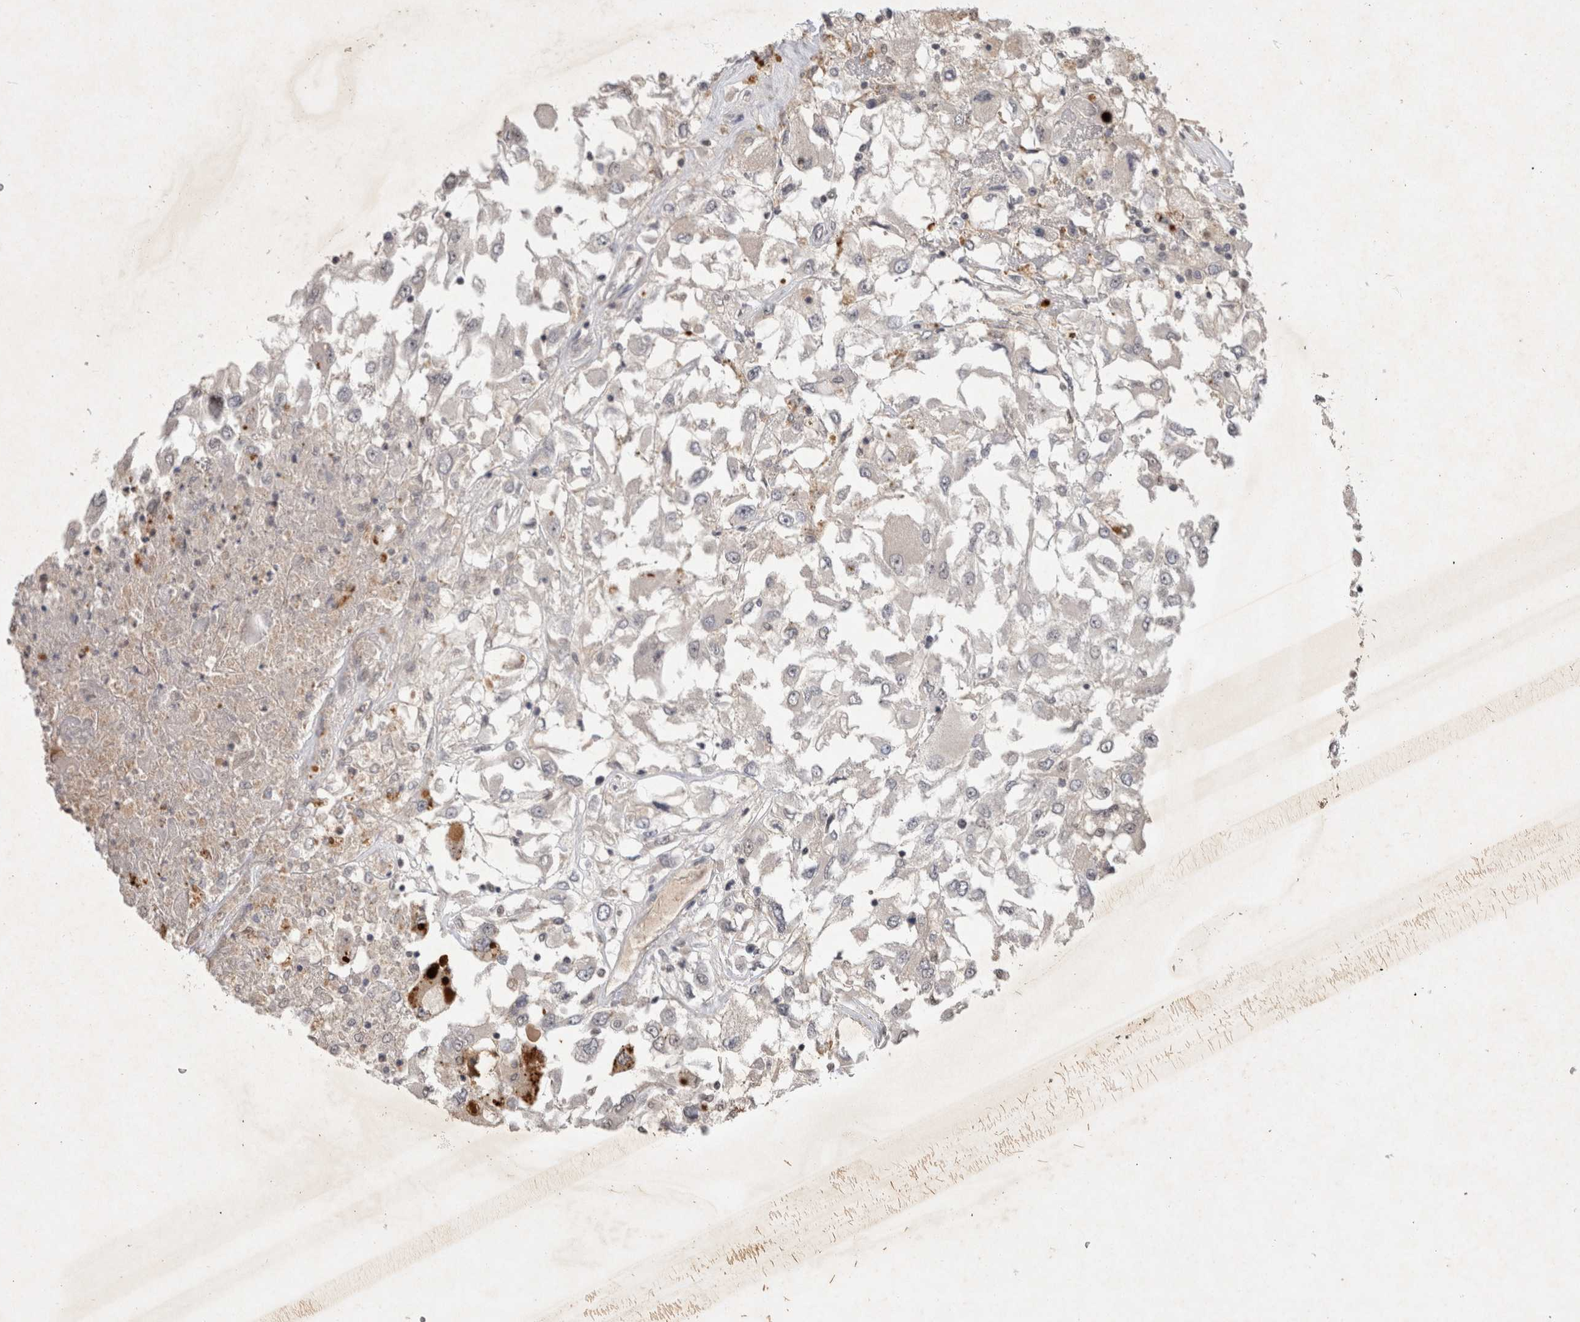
{"staining": {"intensity": "weak", "quantity": "25%-75%", "location": "cytoplasmic/membranous"}, "tissue": "renal cancer", "cell_type": "Tumor cells", "image_type": "cancer", "snomed": [{"axis": "morphology", "description": "Adenocarcinoma, NOS"}, {"axis": "topography", "description": "Kidney"}], "caption": "Tumor cells display low levels of weak cytoplasmic/membranous expression in approximately 25%-75% of cells in renal cancer (adenocarcinoma).", "gene": "XRCC5", "patient": {"sex": "female", "age": 52}}